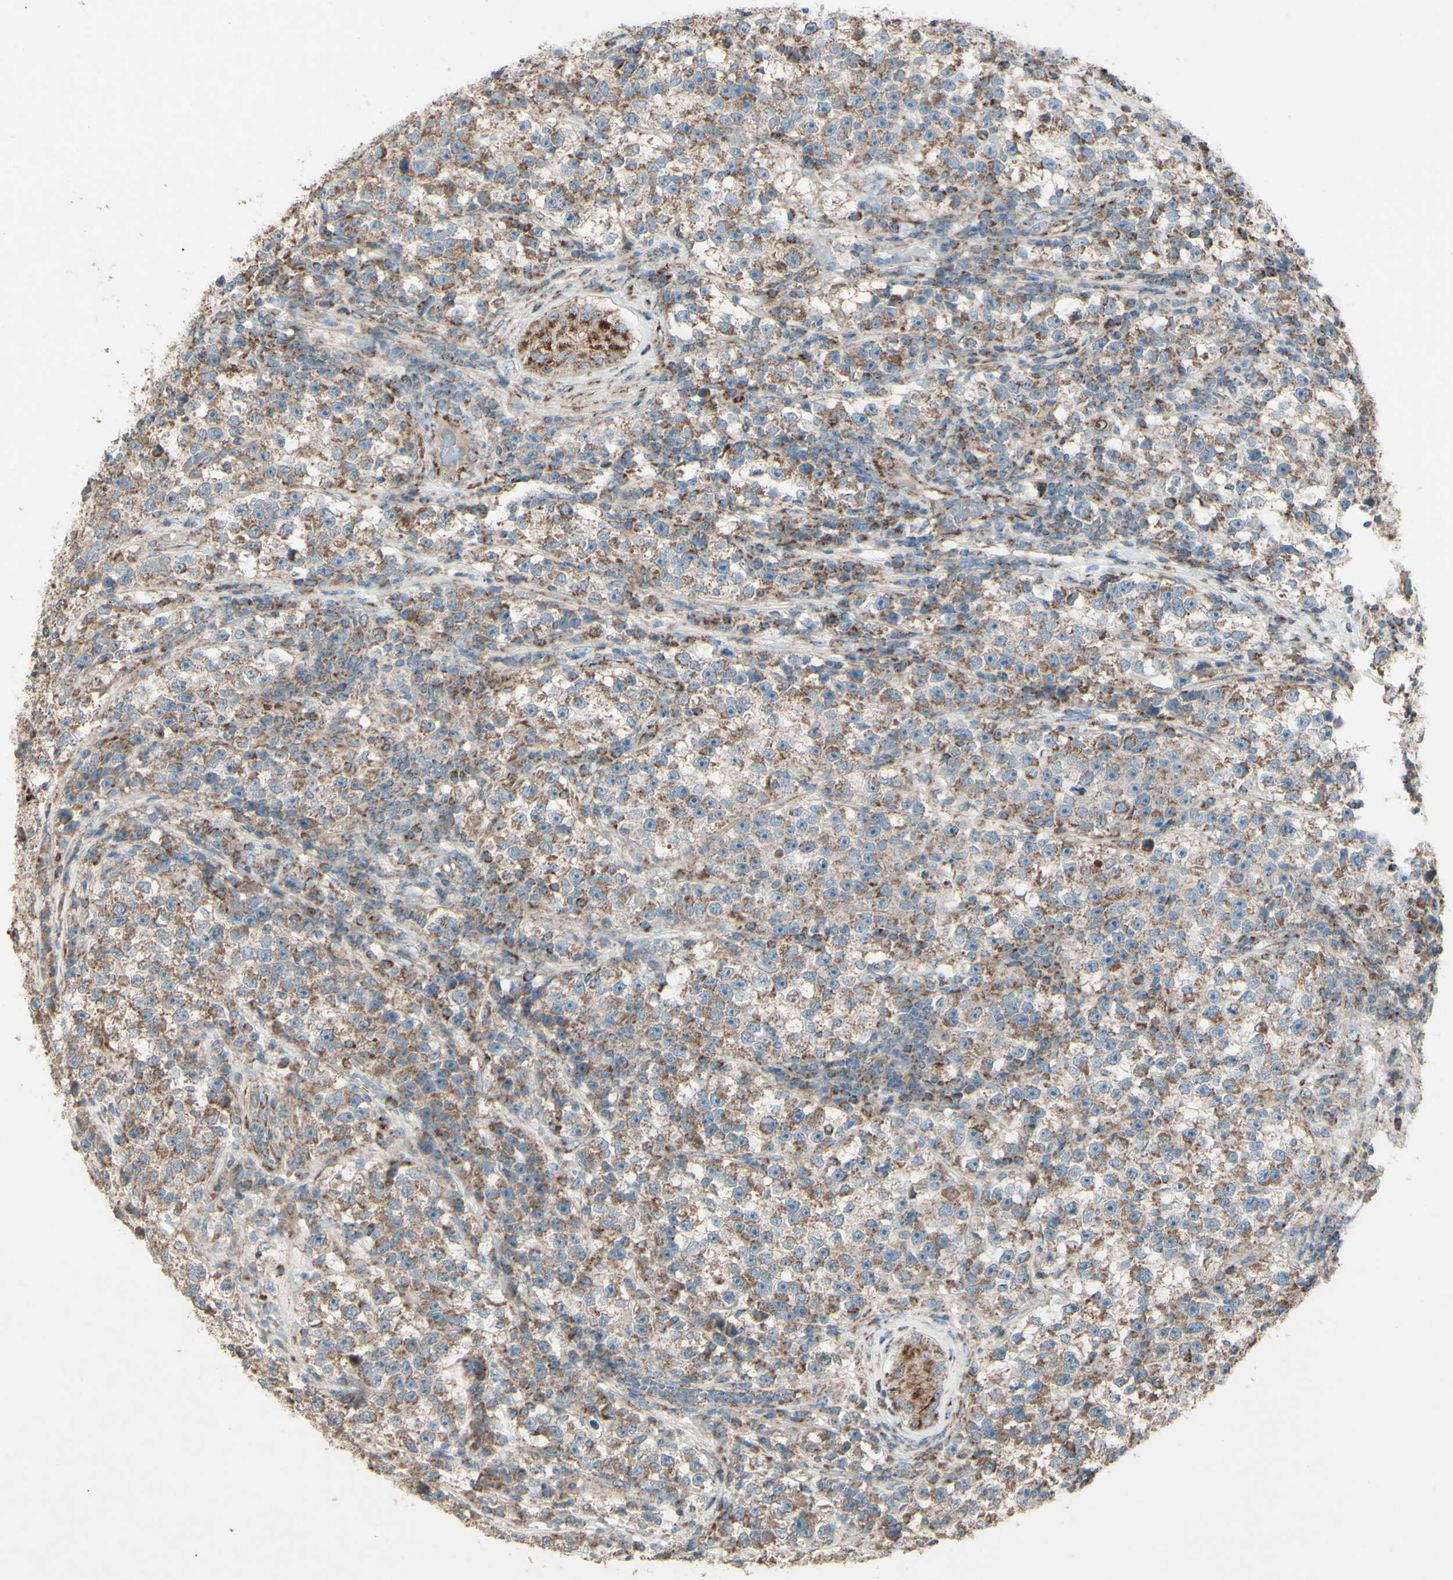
{"staining": {"intensity": "moderate", "quantity": ">75%", "location": "cytoplasmic/membranous"}, "tissue": "testis cancer", "cell_type": "Tumor cells", "image_type": "cancer", "snomed": [{"axis": "morphology", "description": "Seminoma, NOS"}, {"axis": "topography", "description": "Testis"}], "caption": "Immunohistochemical staining of human seminoma (testis) shows medium levels of moderate cytoplasmic/membranous protein expression in about >75% of tumor cells. (DAB (3,3'-diaminobenzidine) = brown stain, brightfield microscopy at high magnification).", "gene": "RHOT1", "patient": {"sex": "male", "age": 22}}